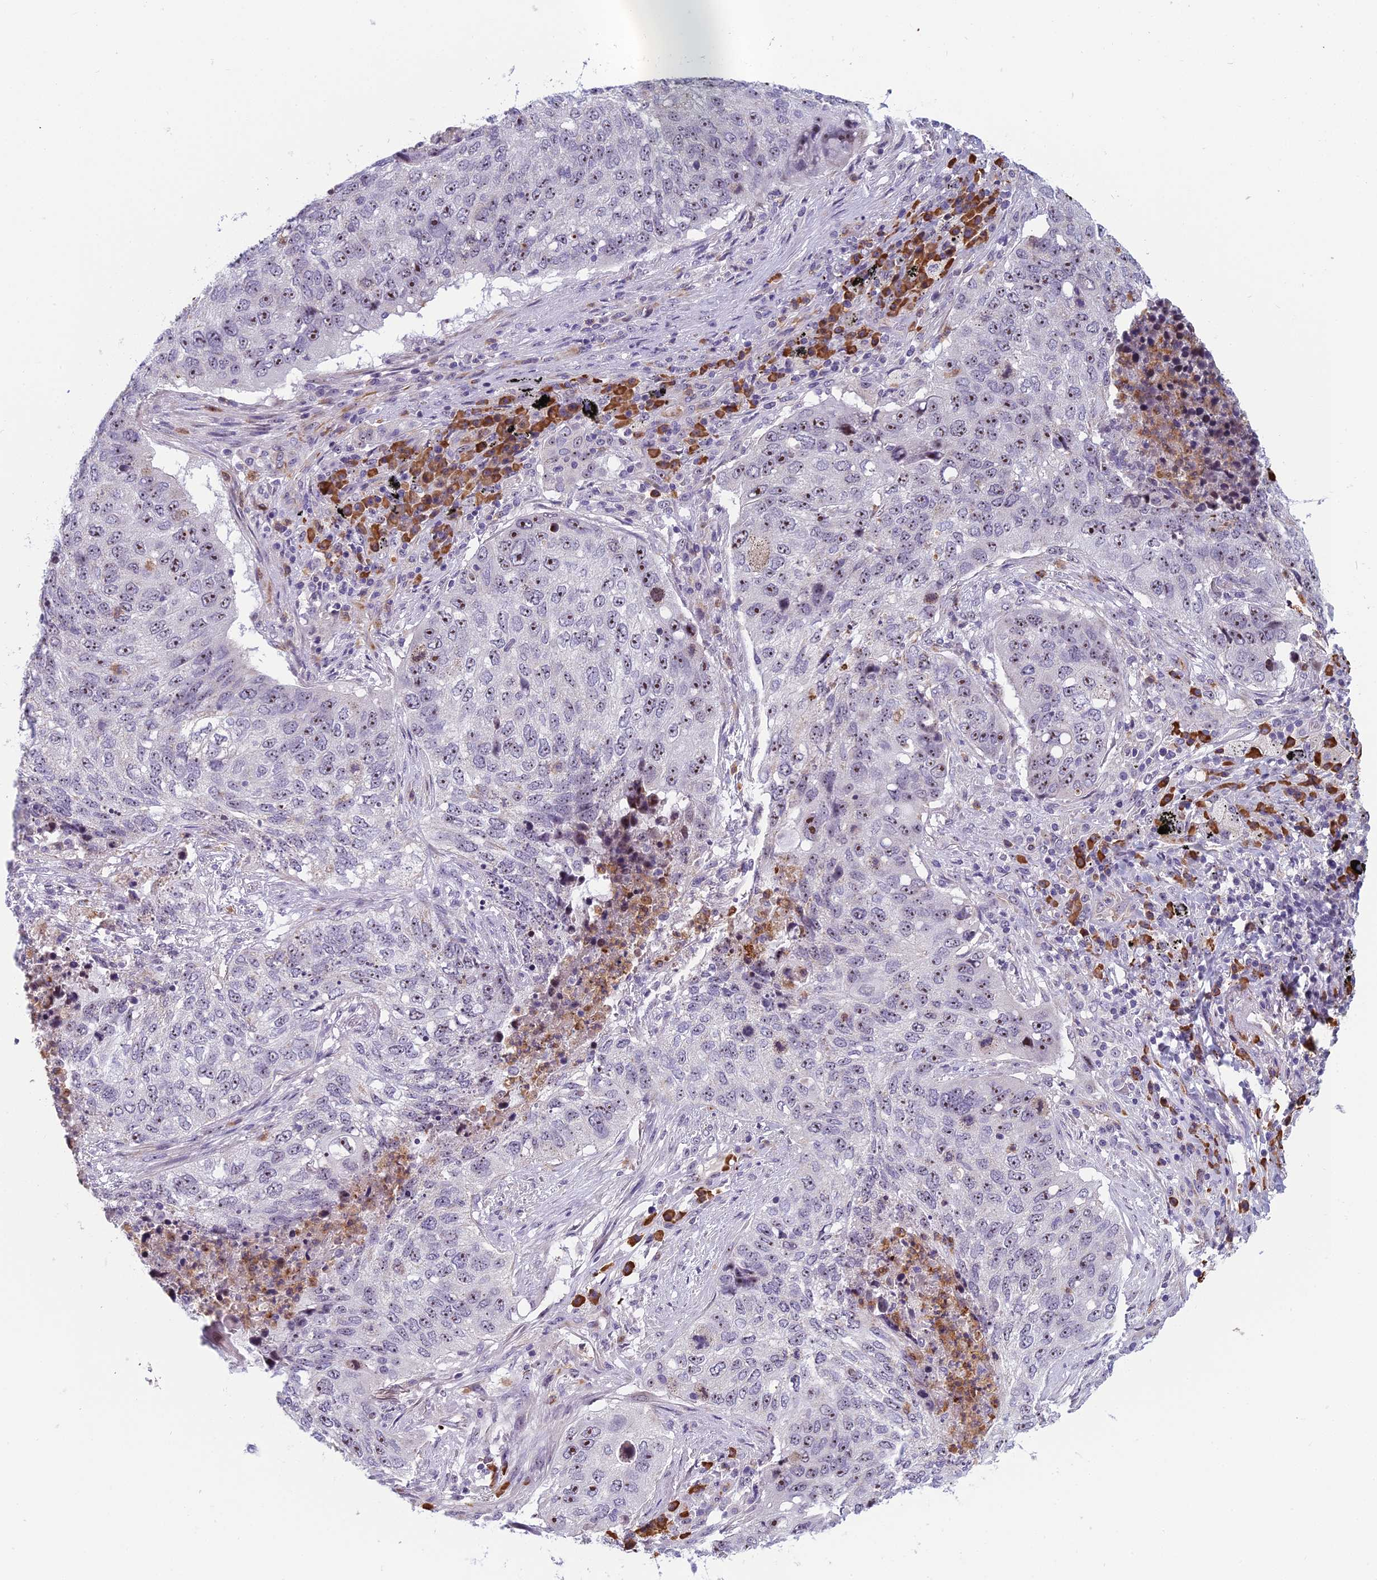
{"staining": {"intensity": "moderate", "quantity": ">75%", "location": "nuclear"}, "tissue": "lung cancer", "cell_type": "Tumor cells", "image_type": "cancer", "snomed": [{"axis": "morphology", "description": "Squamous cell carcinoma, NOS"}, {"axis": "topography", "description": "Lung"}], "caption": "Tumor cells display moderate nuclear staining in approximately >75% of cells in lung cancer (squamous cell carcinoma).", "gene": "NOC2L", "patient": {"sex": "female", "age": 63}}